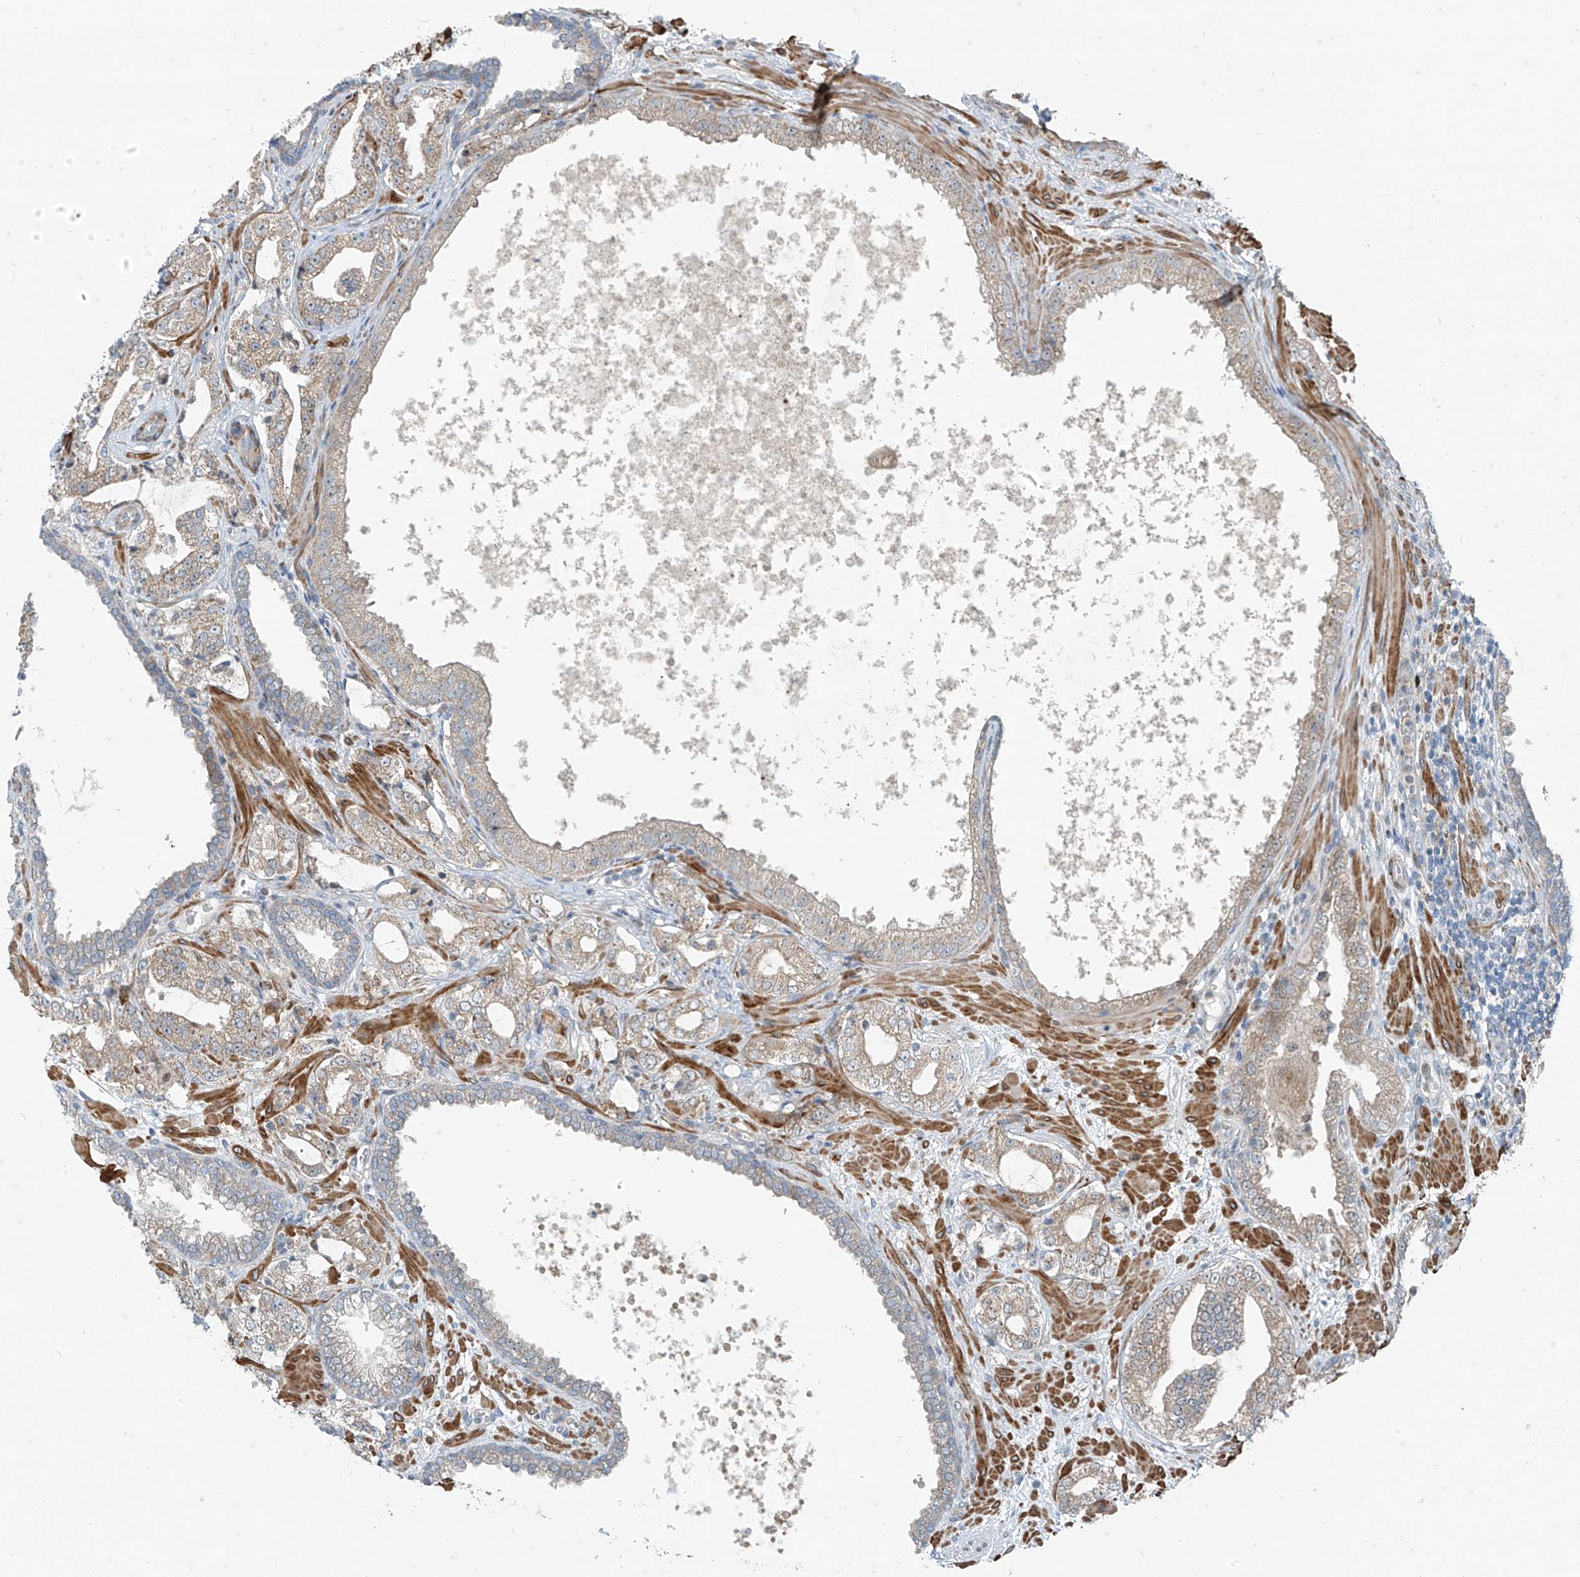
{"staining": {"intensity": "weak", "quantity": "<25%", "location": "cytoplasmic/membranous"}, "tissue": "prostate cancer", "cell_type": "Tumor cells", "image_type": "cancer", "snomed": [{"axis": "morphology", "description": "Adenocarcinoma, High grade"}, {"axis": "topography", "description": "Prostate"}], "caption": "High-grade adenocarcinoma (prostate) was stained to show a protein in brown. There is no significant staining in tumor cells.", "gene": "PPCS", "patient": {"sex": "male", "age": 64}}